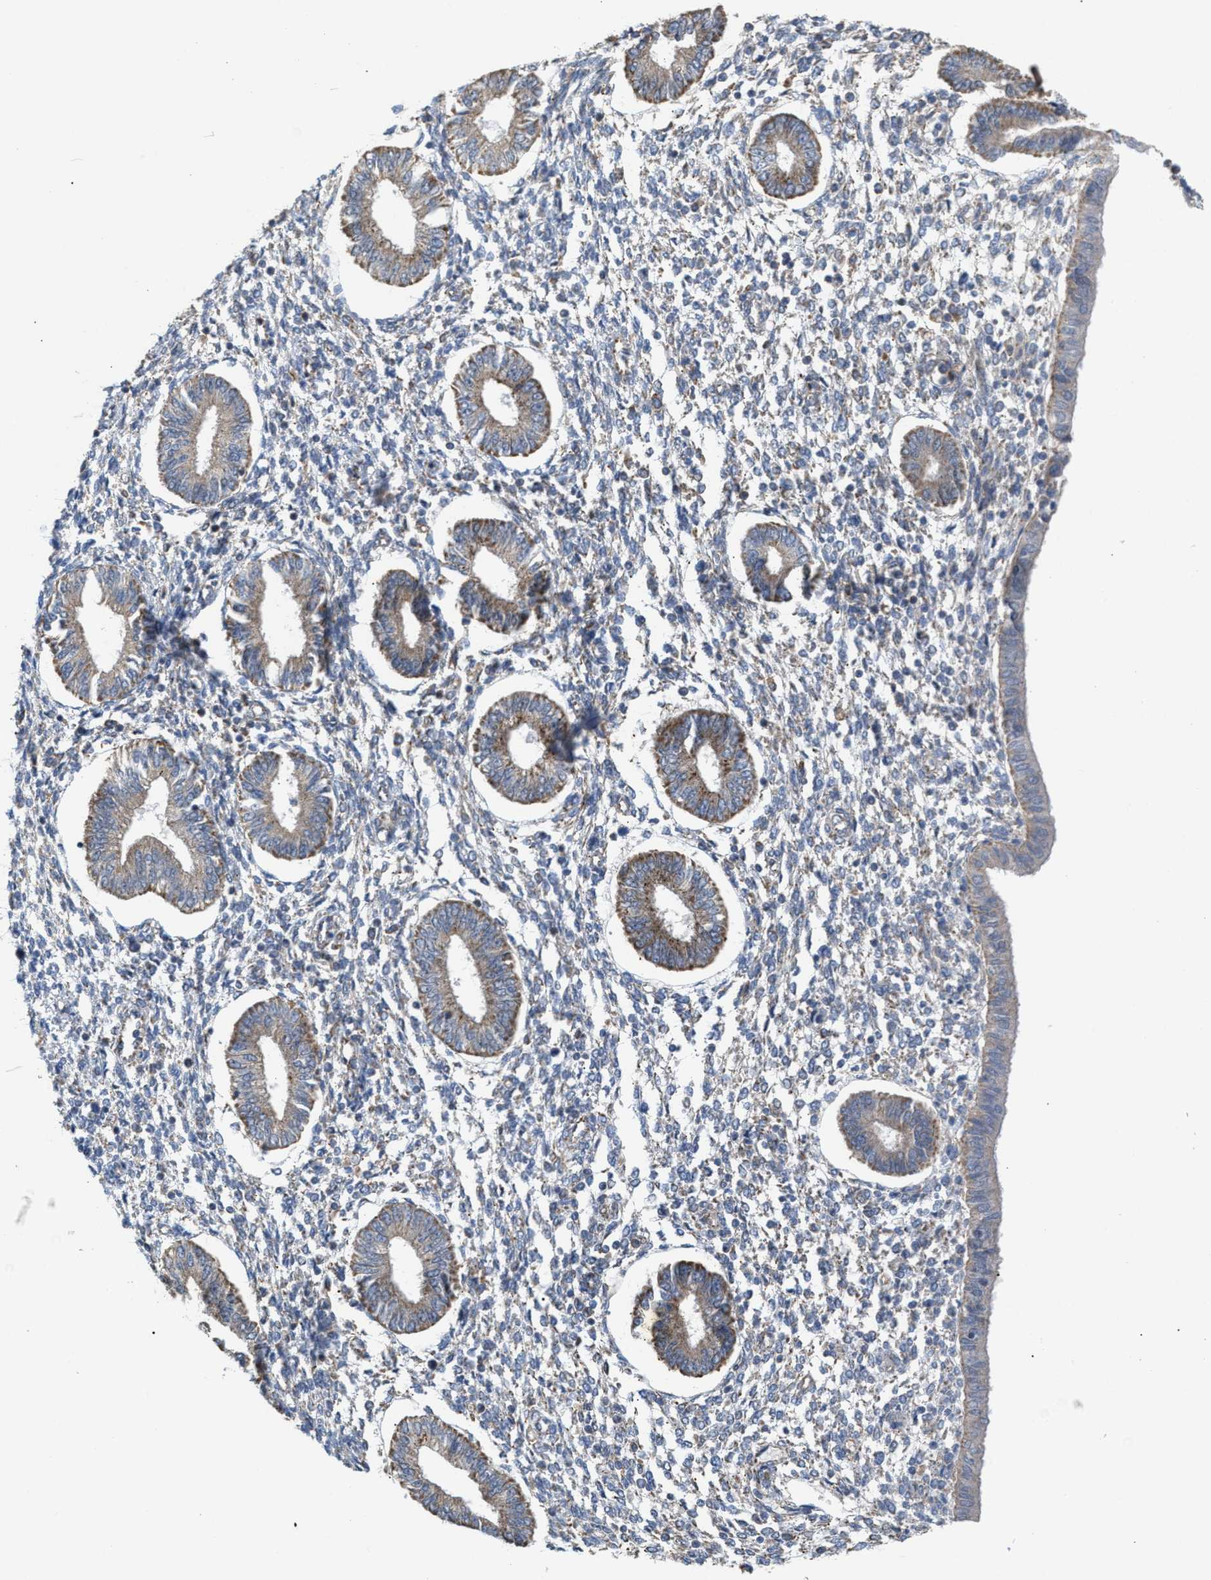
{"staining": {"intensity": "weak", "quantity": "<25%", "location": "cytoplasmic/membranous"}, "tissue": "endometrium", "cell_type": "Cells in endometrial stroma", "image_type": "normal", "snomed": [{"axis": "morphology", "description": "Normal tissue, NOS"}, {"axis": "topography", "description": "Endometrium"}], "caption": "Immunohistochemistry (IHC) image of normal endometrium: endometrium stained with DAB reveals no significant protein staining in cells in endometrial stroma.", "gene": "TACO1", "patient": {"sex": "female", "age": 50}}